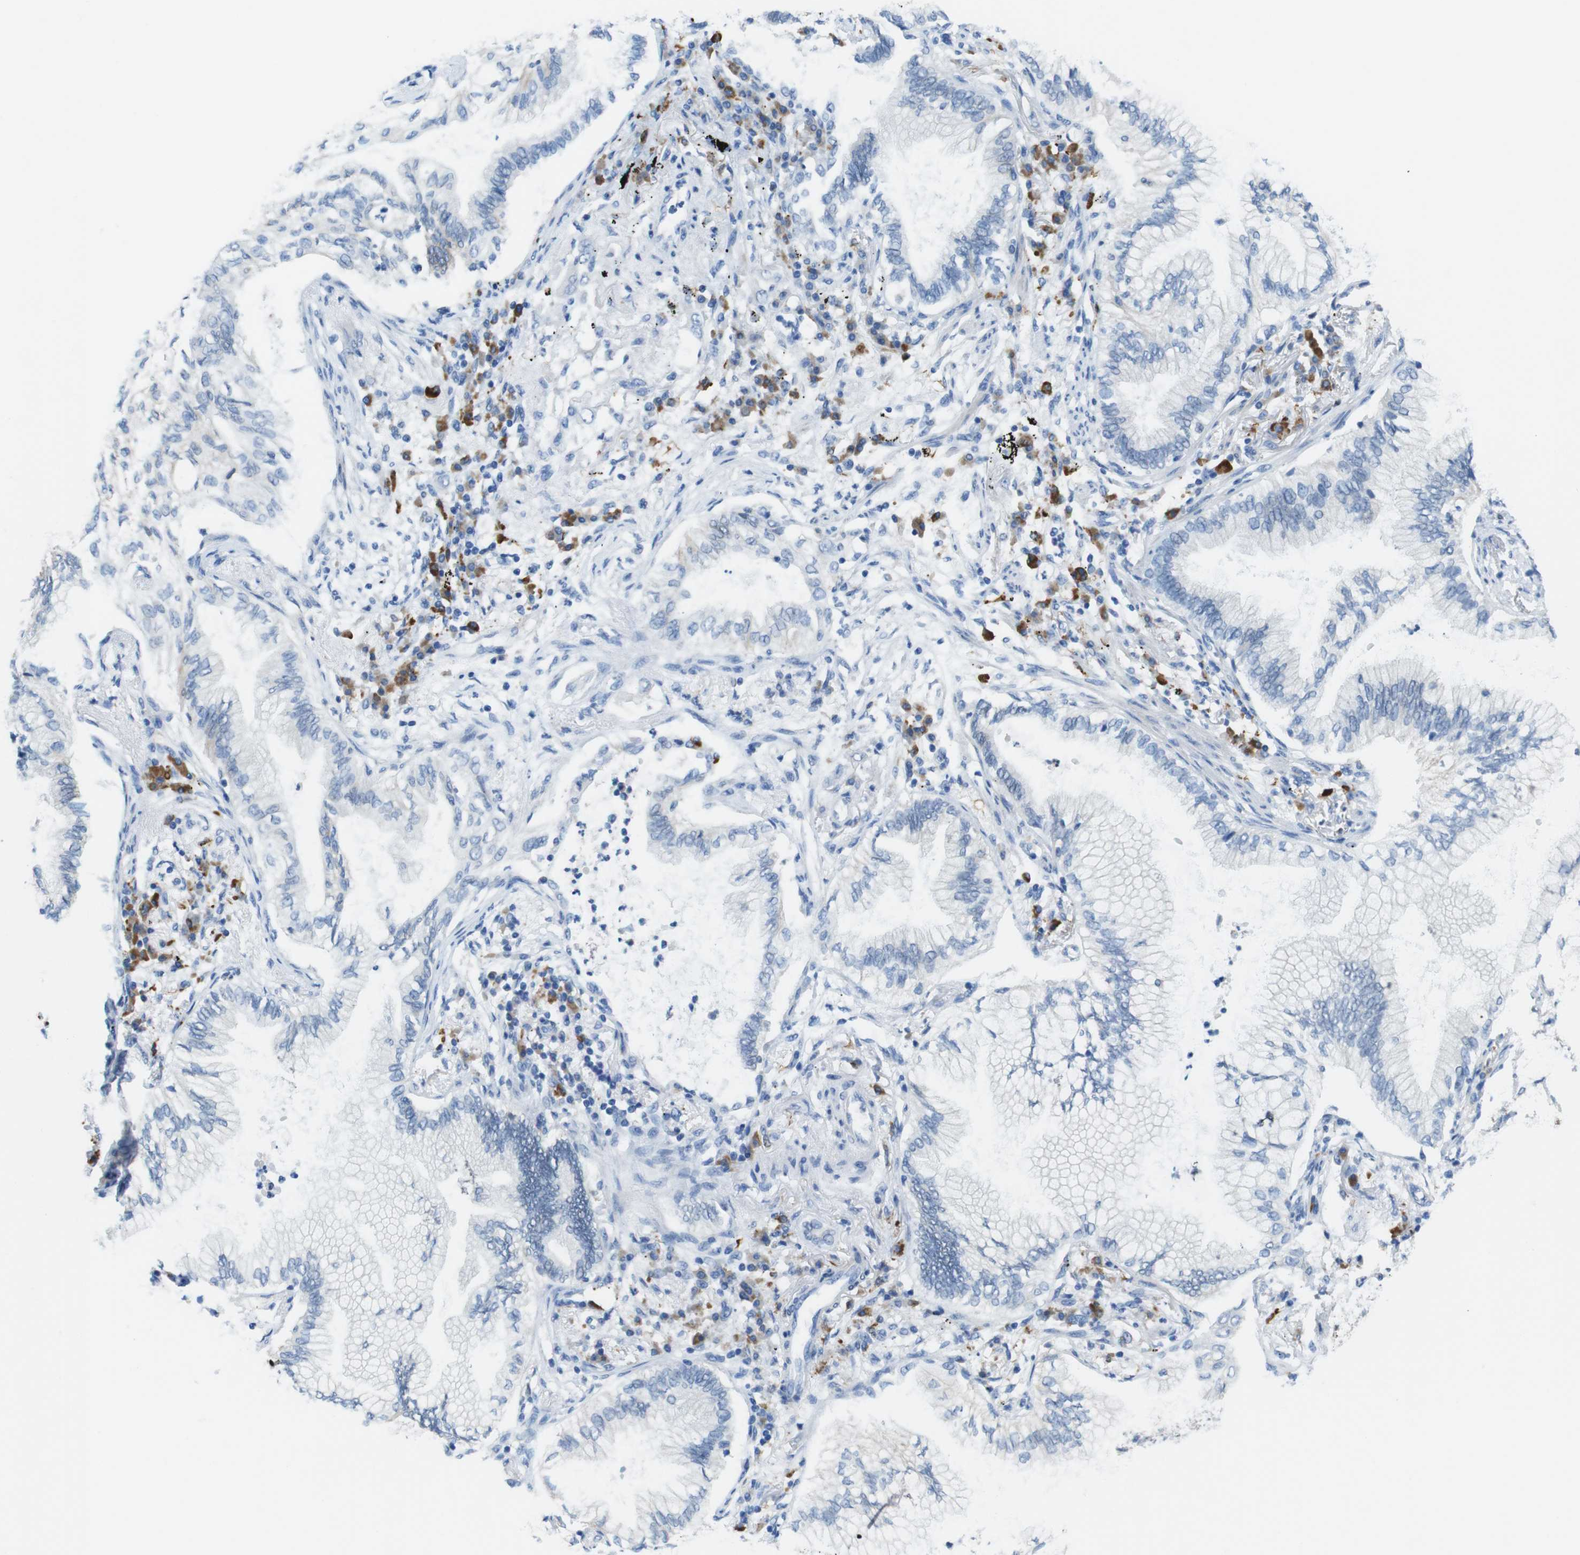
{"staining": {"intensity": "weak", "quantity": "<25%", "location": "cytoplasmic/membranous"}, "tissue": "lung cancer", "cell_type": "Tumor cells", "image_type": "cancer", "snomed": [{"axis": "morphology", "description": "Normal tissue, NOS"}, {"axis": "morphology", "description": "Adenocarcinoma, NOS"}, {"axis": "topography", "description": "Bronchus"}, {"axis": "topography", "description": "Lung"}], "caption": "Image shows no significant protein positivity in tumor cells of lung cancer.", "gene": "CLMN", "patient": {"sex": "female", "age": 70}}